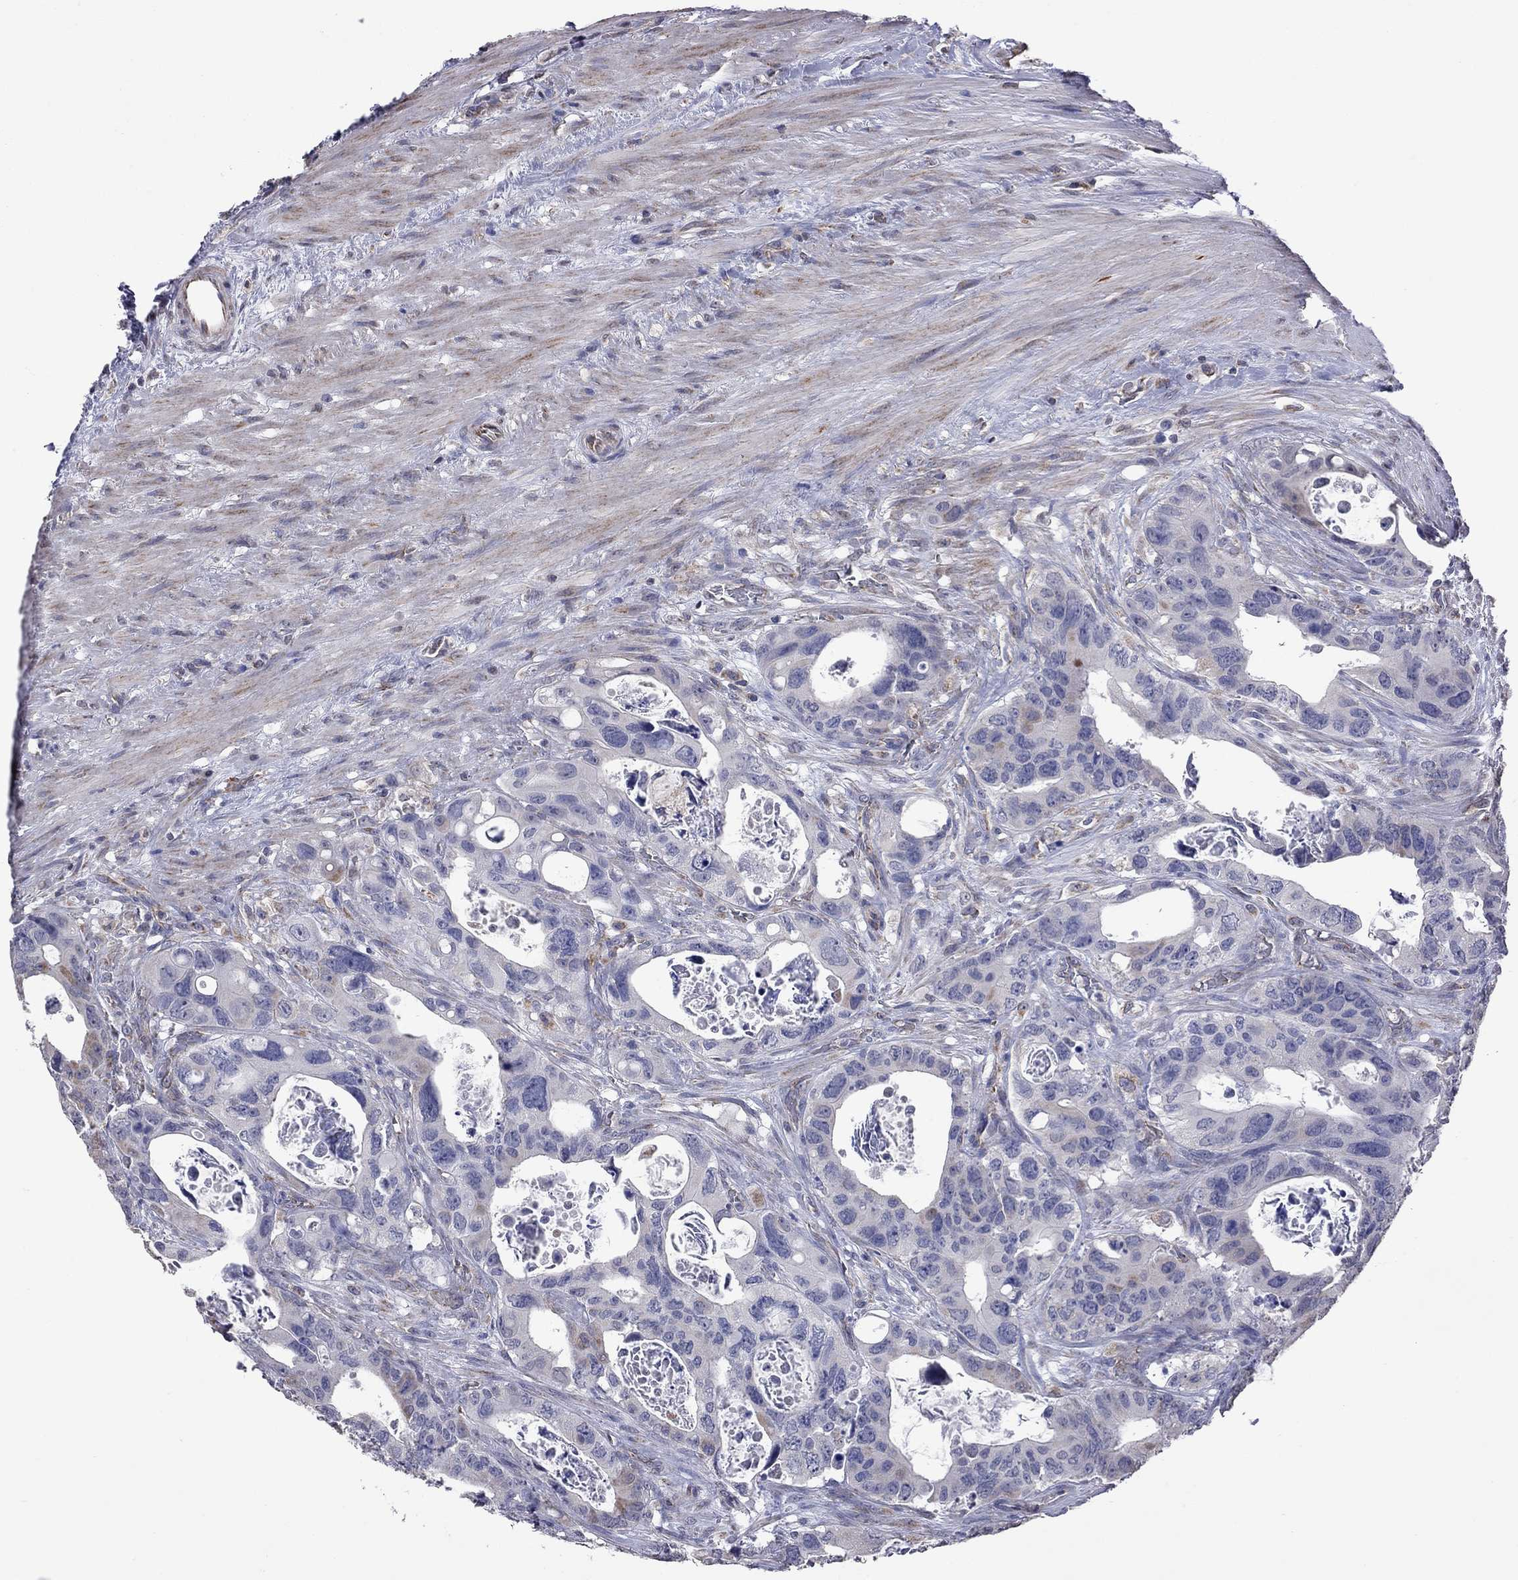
{"staining": {"intensity": "strong", "quantity": "<25%", "location": "cytoplasmic/membranous"}, "tissue": "colorectal cancer", "cell_type": "Tumor cells", "image_type": "cancer", "snomed": [{"axis": "morphology", "description": "Adenocarcinoma, NOS"}, {"axis": "topography", "description": "Rectum"}], "caption": "The micrograph demonstrates a brown stain indicating the presence of a protein in the cytoplasmic/membranous of tumor cells in colorectal cancer (adenocarcinoma).", "gene": "NDUFB1", "patient": {"sex": "male", "age": 64}}